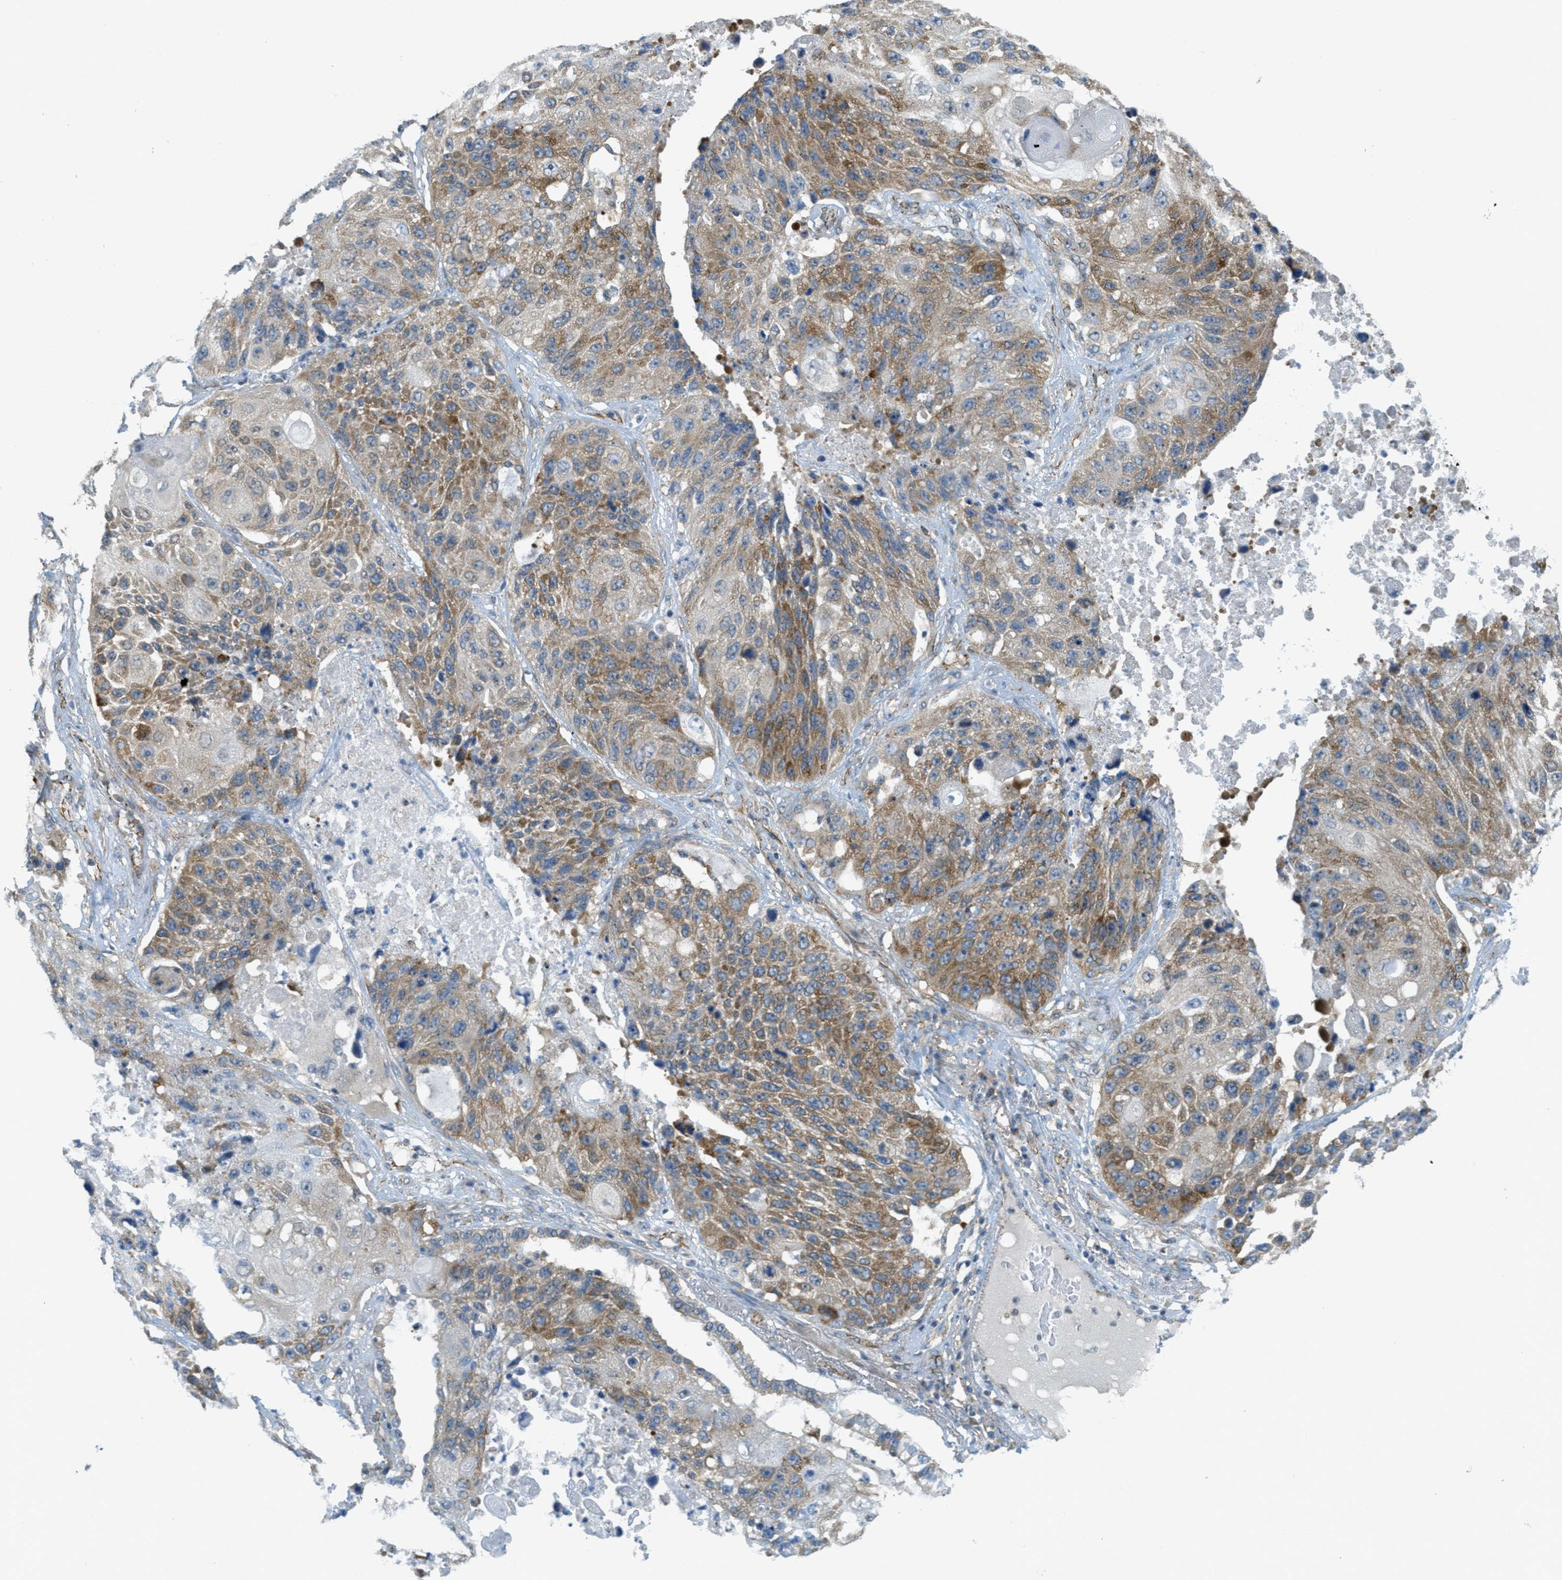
{"staining": {"intensity": "moderate", "quantity": ">75%", "location": "cytoplasmic/membranous"}, "tissue": "lung cancer", "cell_type": "Tumor cells", "image_type": "cancer", "snomed": [{"axis": "morphology", "description": "Squamous cell carcinoma, NOS"}, {"axis": "topography", "description": "Lung"}], "caption": "Protein expression analysis of human lung cancer reveals moderate cytoplasmic/membranous staining in about >75% of tumor cells.", "gene": "JCAD", "patient": {"sex": "male", "age": 61}}